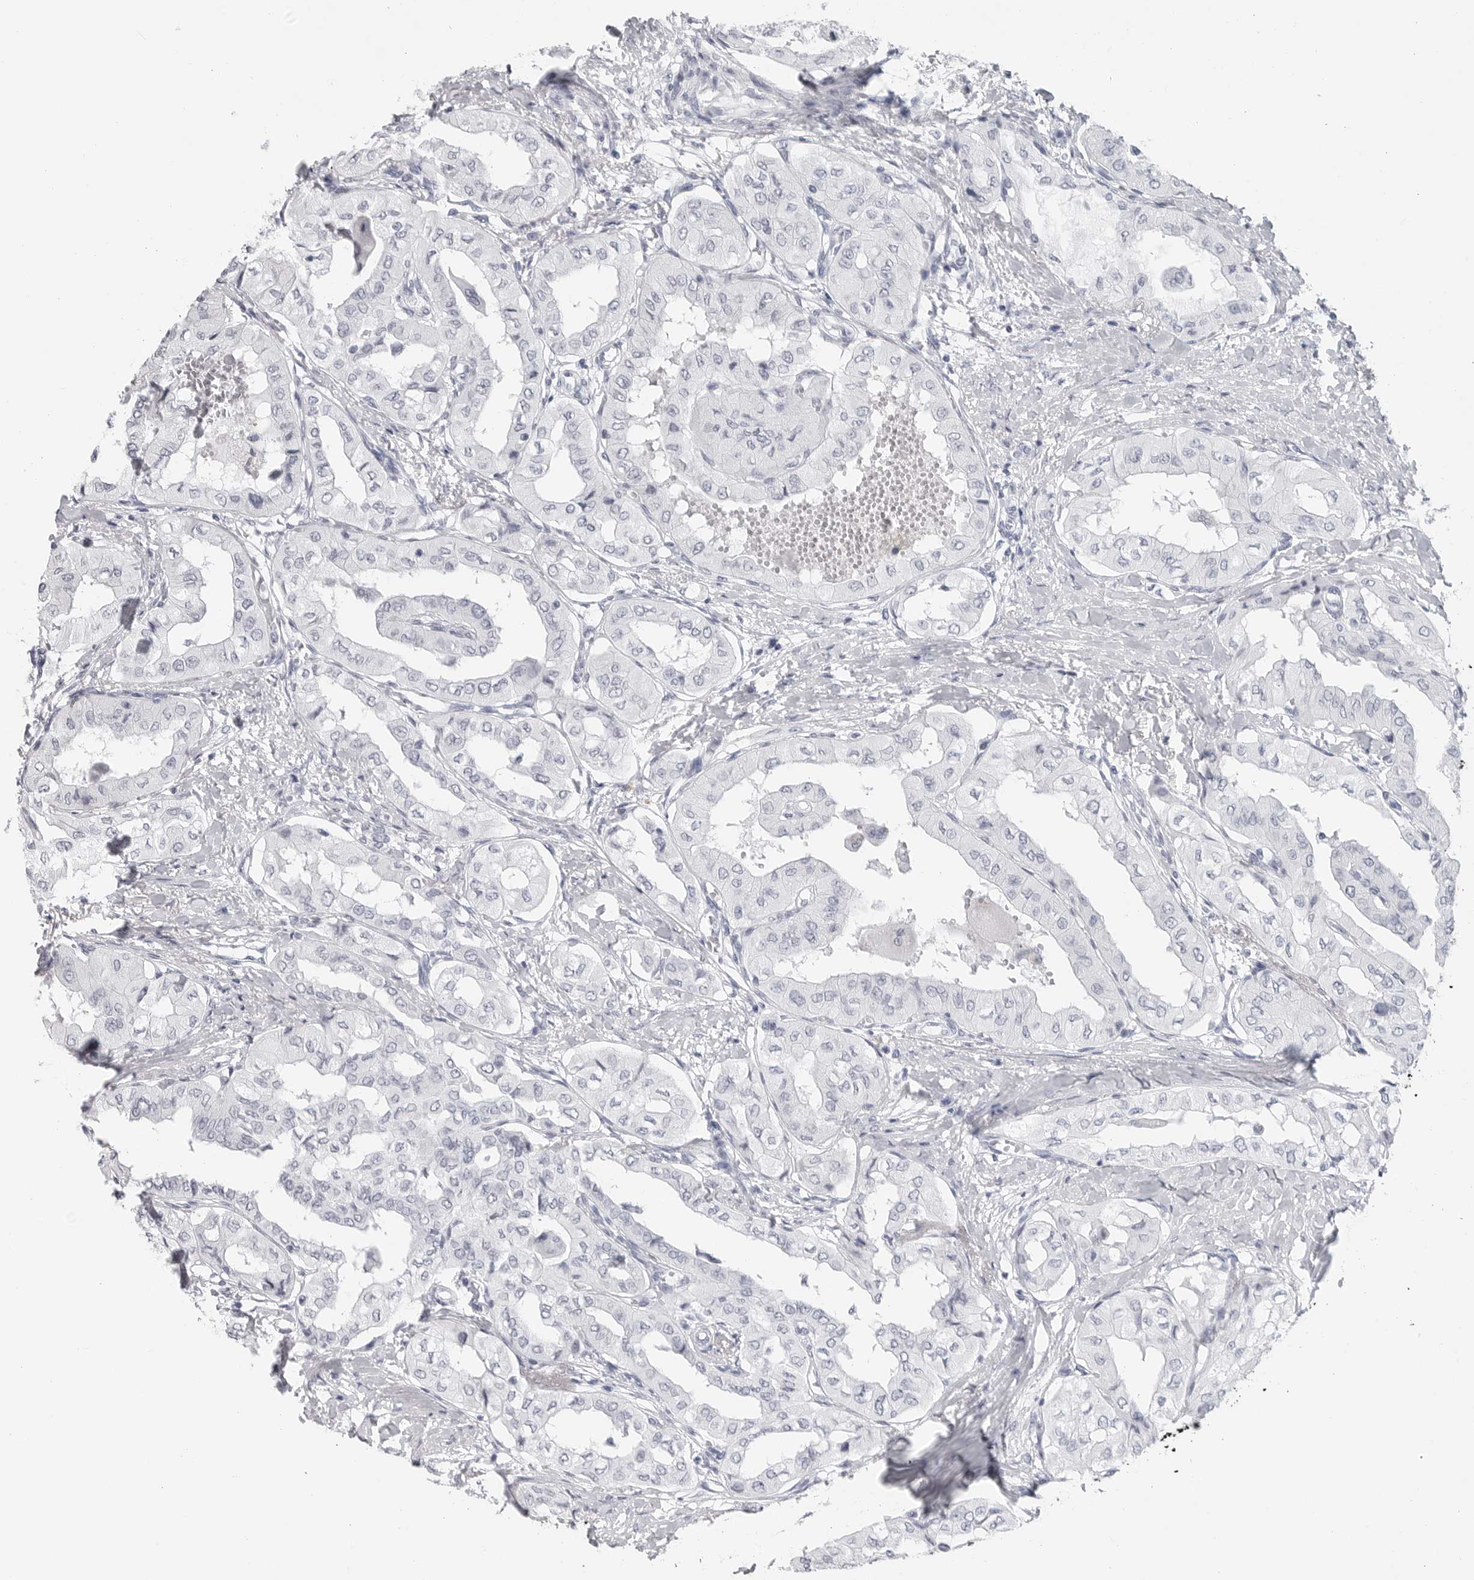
{"staining": {"intensity": "negative", "quantity": "none", "location": "none"}, "tissue": "thyroid cancer", "cell_type": "Tumor cells", "image_type": "cancer", "snomed": [{"axis": "morphology", "description": "Papillary adenocarcinoma, NOS"}, {"axis": "topography", "description": "Thyroid gland"}], "caption": "Tumor cells are negative for brown protein staining in thyroid papillary adenocarcinoma. (DAB IHC with hematoxylin counter stain).", "gene": "CSH1", "patient": {"sex": "female", "age": 59}}